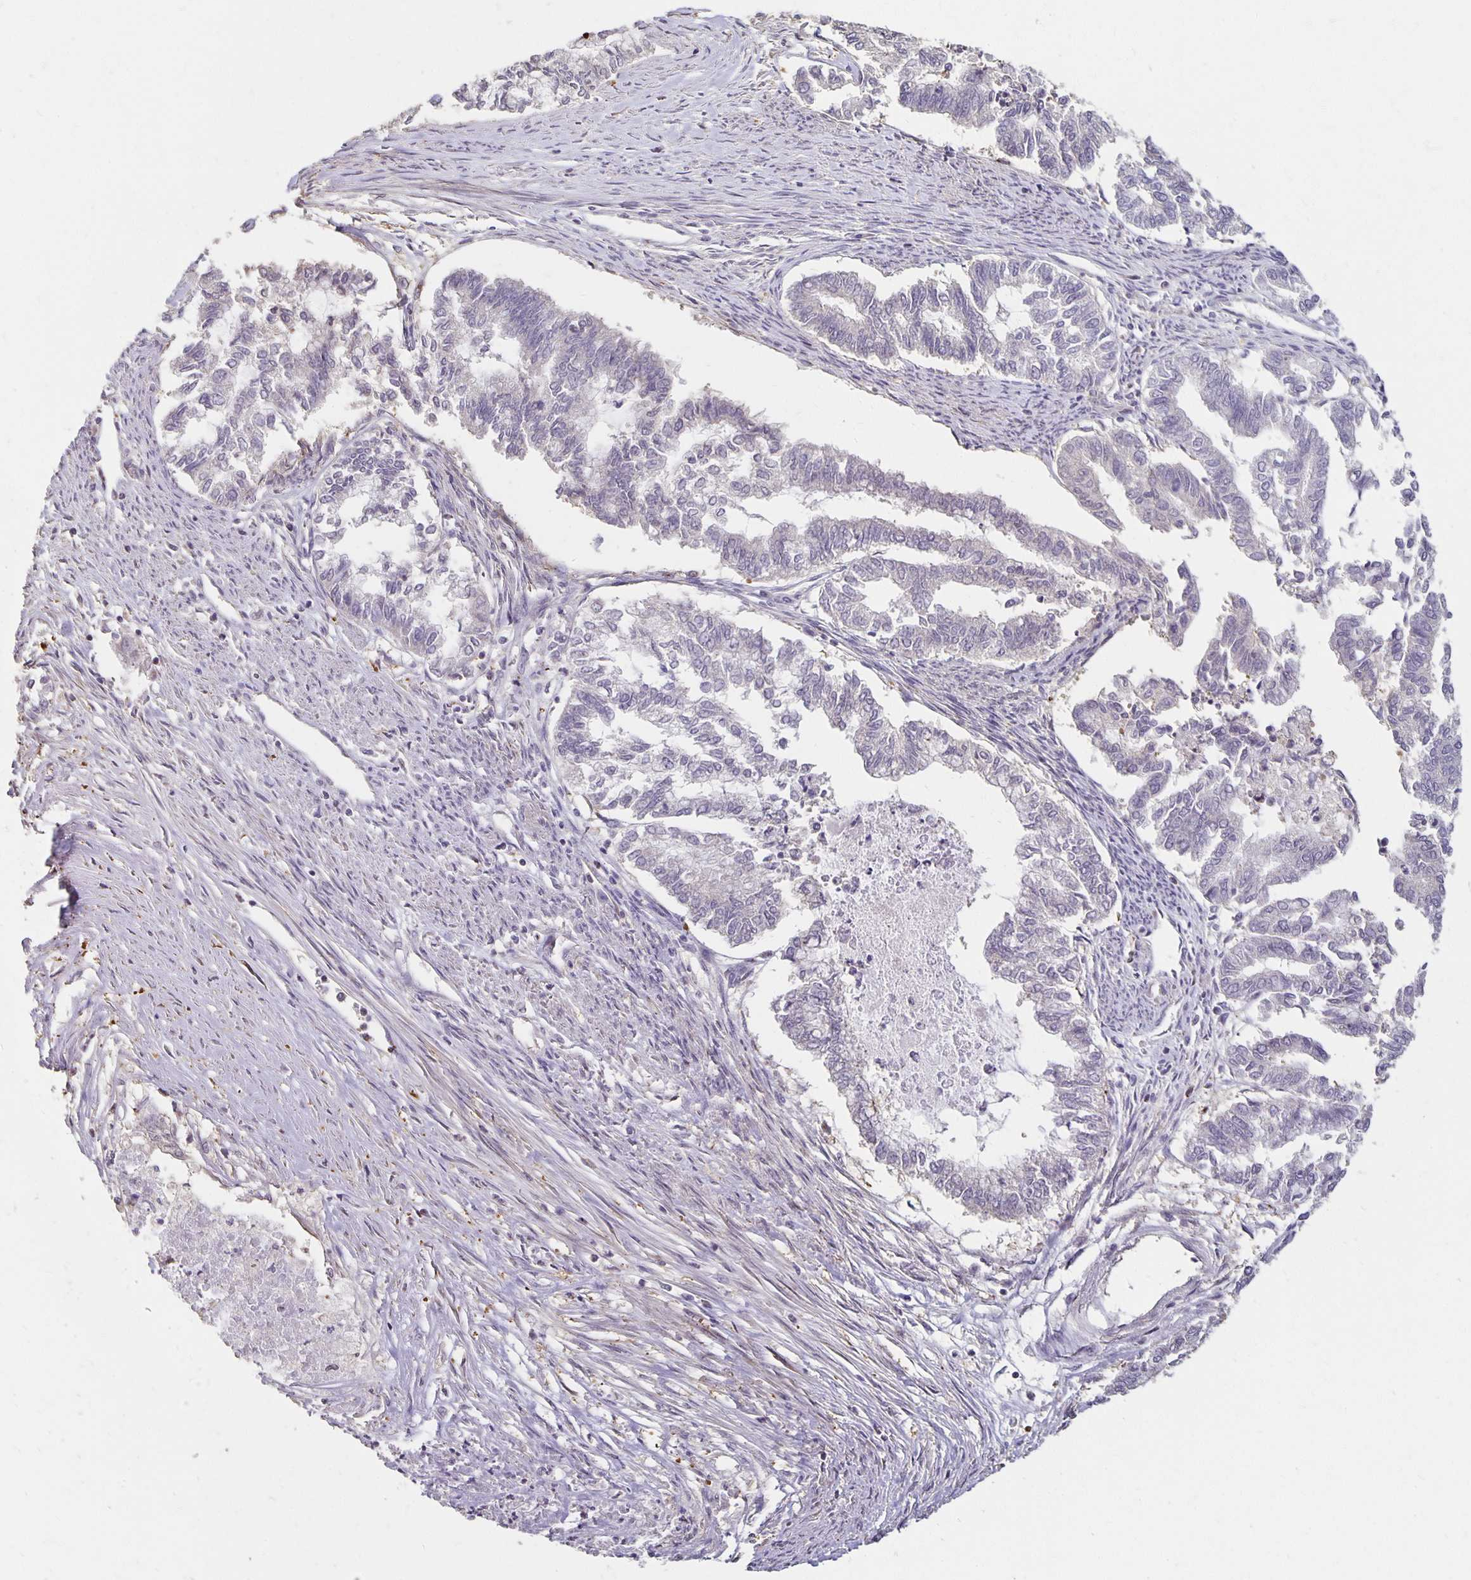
{"staining": {"intensity": "negative", "quantity": "none", "location": "none"}, "tissue": "endometrial cancer", "cell_type": "Tumor cells", "image_type": "cancer", "snomed": [{"axis": "morphology", "description": "Adenocarcinoma, NOS"}, {"axis": "topography", "description": "Endometrium"}], "caption": "An immunohistochemistry (IHC) histopathology image of adenocarcinoma (endometrial) is shown. There is no staining in tumor cells of adenocarcinoma (endometrial).", "gene": "CST6", "patient": {"sex": "female", "age": 79}}